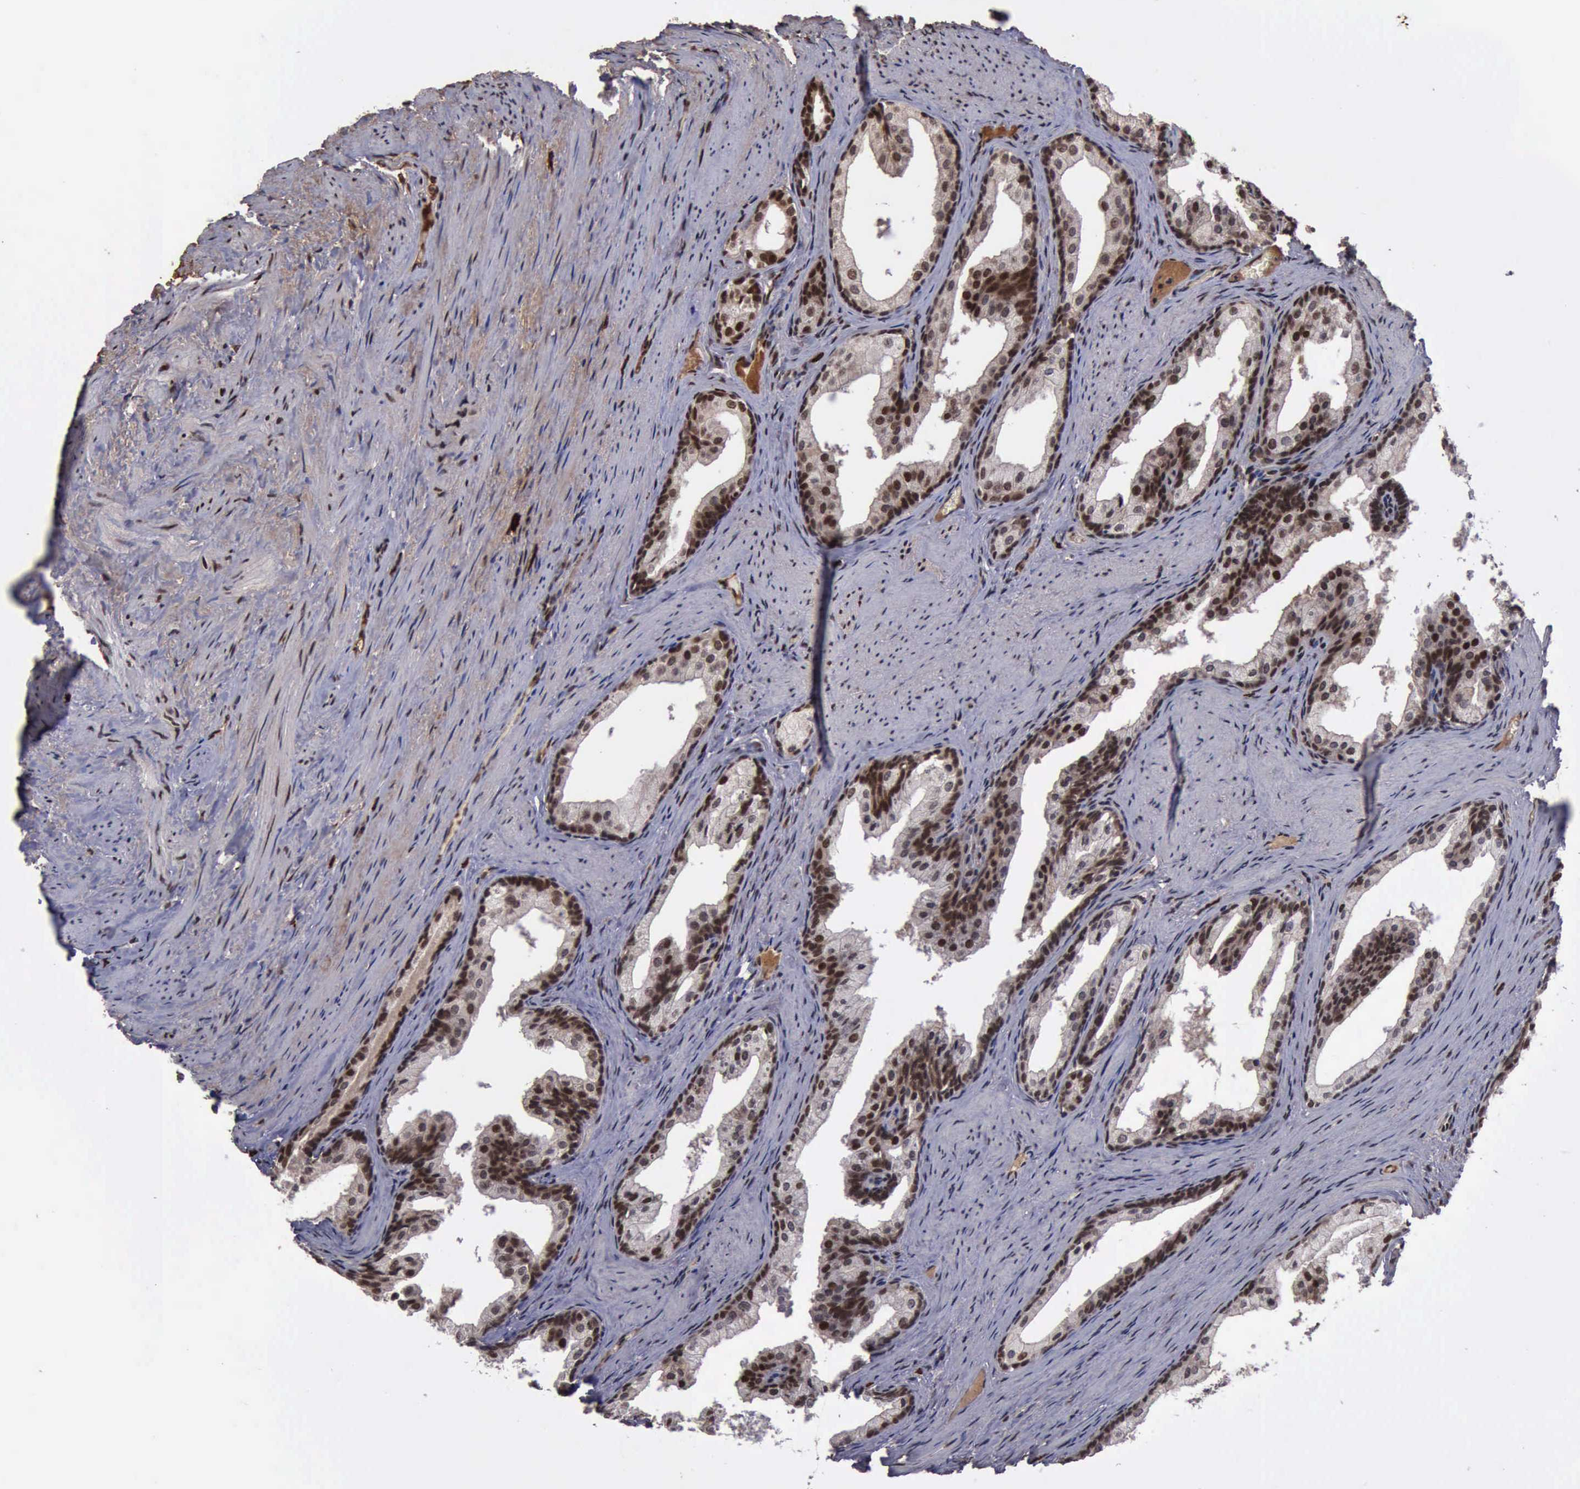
{"staining": {"intensity": "moderate", "quantity": ">75%", "location": "cytoplasmic/membranous,nuclear"}, "tissue": "prostate cancer", "cell_type": "Tumor cells", "image_type": "cancer", "snomed": [{"axis": "morphology", "description": "Adenocarcinoma, Medium grade"}, {"axis": "topography", "description": "Prostate"}], "caption": "The micrograph demonstrates staining of prostate adenocarcinoma (medium-grade), revealing moderate cytoplasmic/membranous and nuclear protein expression (brown color) within tumor cells.", "gene": "TRMT2A", "patient": {"sex": "male", "age": 60}}